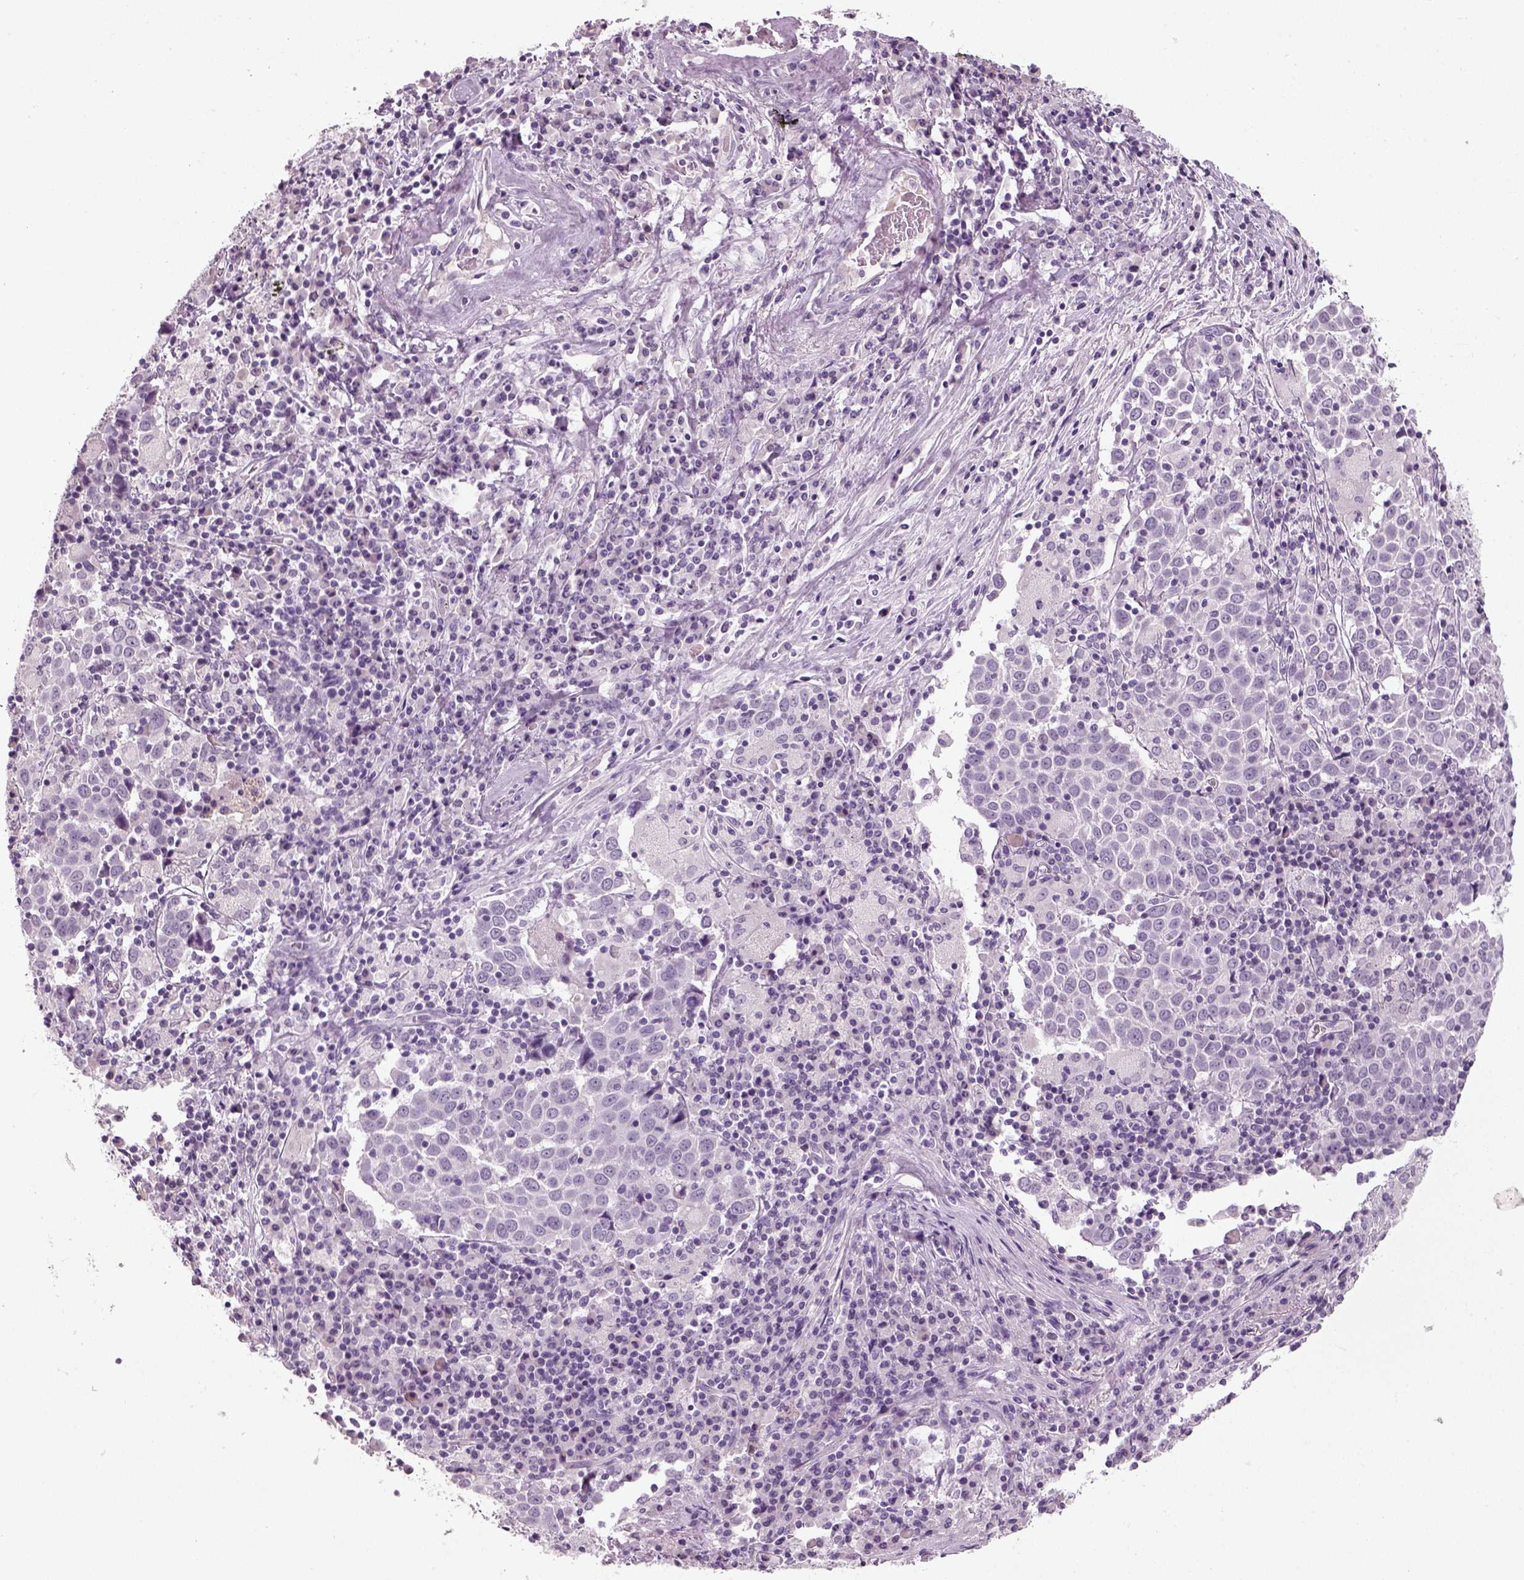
{"staining": {"intensity": "negative", "quantity": "none", "location": "none"}, "tissue": "lung cancer", "cell_type": "Tumor cells", "image_type": "cancer", "snomed": [{"axis": "morphology", "description": "Squamous cell carcinoma, NOS"}, {"axis": "topography", "description": "Lung"}], "caption": "Lung squamous cell carcinoma was stained to show a protein in brown. There is no significant staining in tumor cells.", "gene": "SLC6A2", "patient": {"sex": "male", "age": 57}}